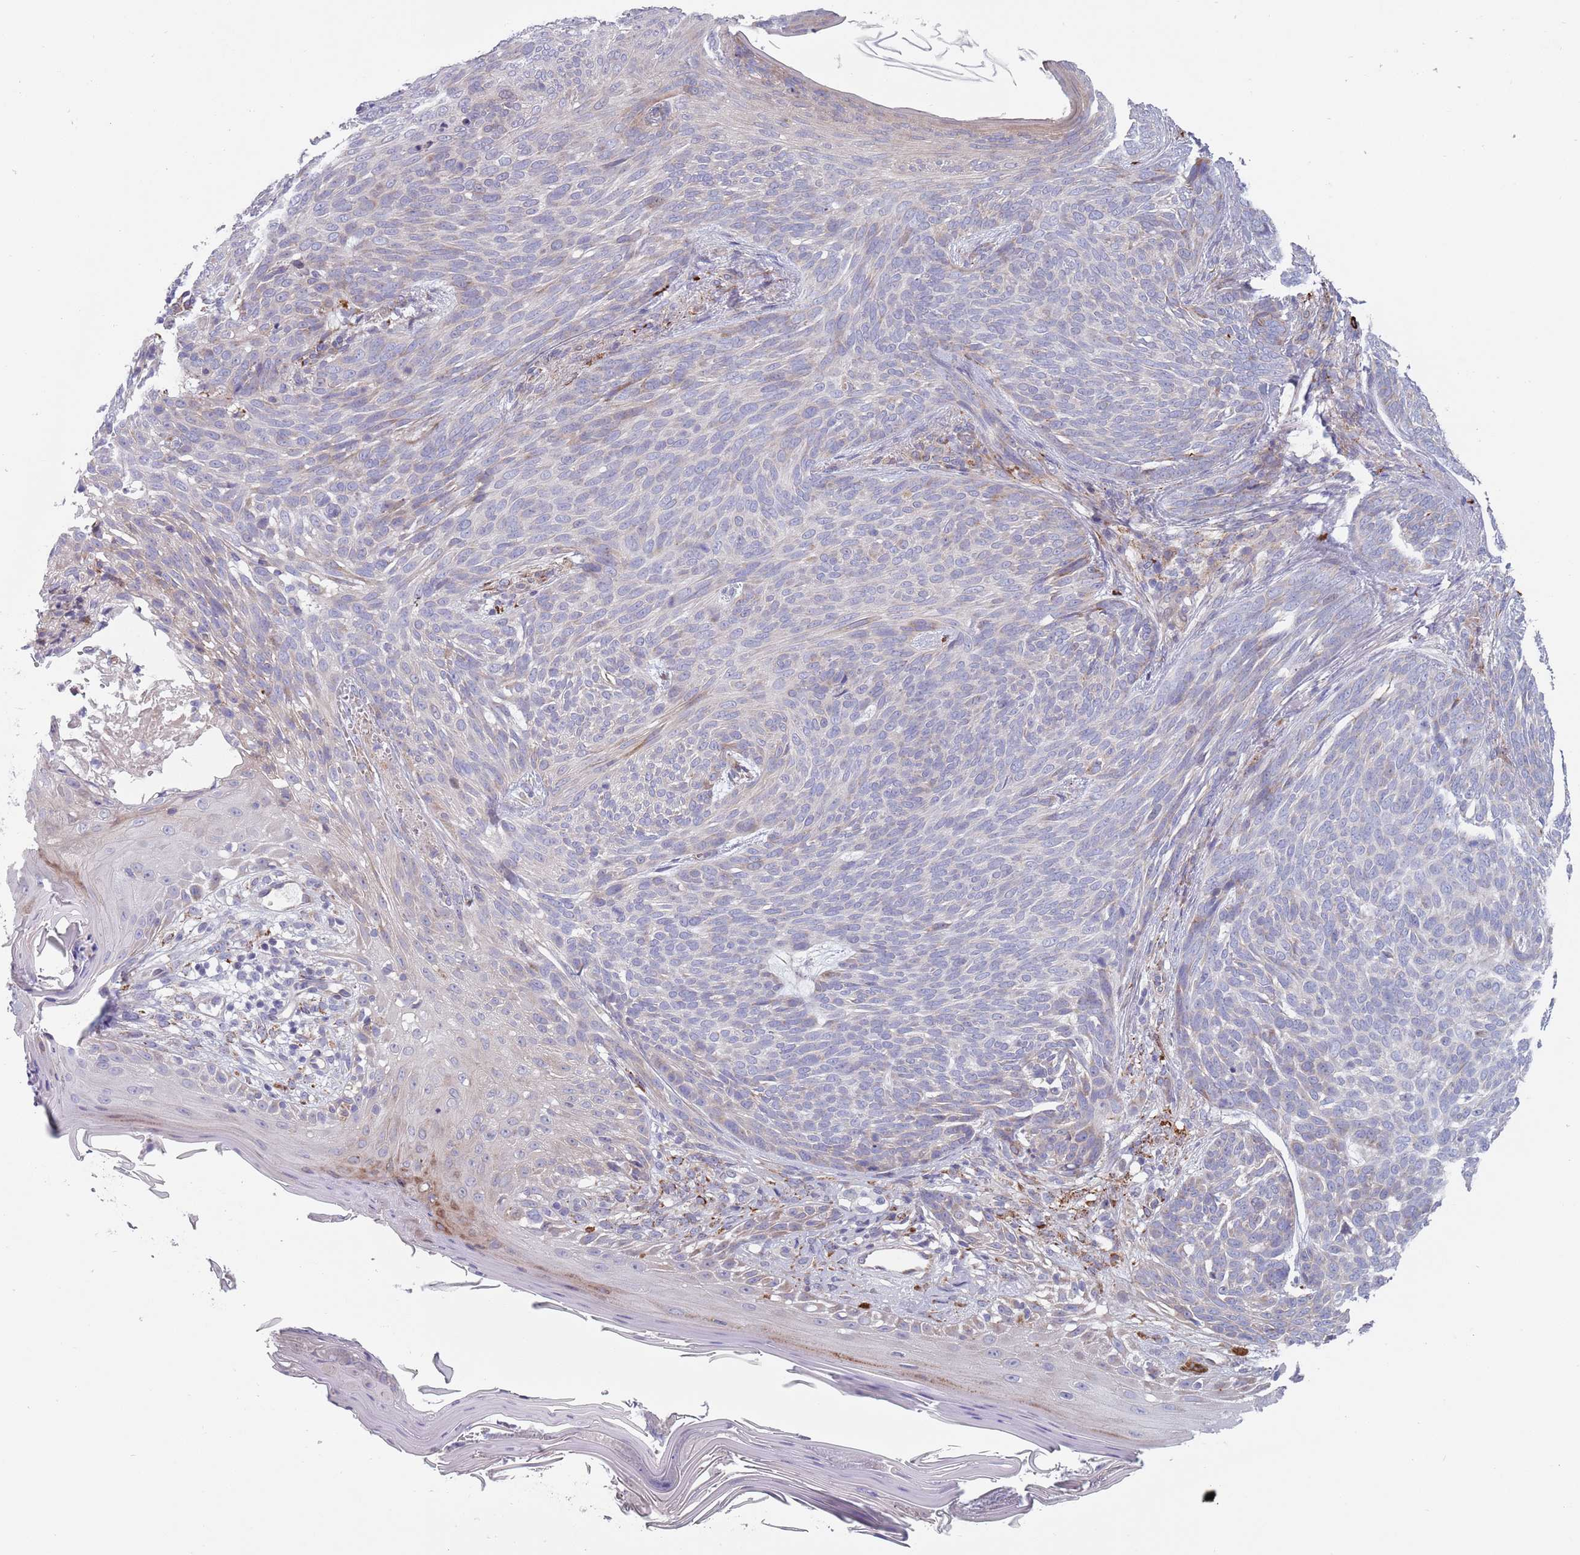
{"staining": {"intensity": "negative", "quantity": "none", "location": "none"}, "tissue": "skin cancer", "cell_type": "Tumor cells", "image_type": "cancer", "snomed": [{"axis": "morphology", "description": "Basal cell carcinoma"}, {"axis": "topography", "description": "Skin"}], "caption": "Protein analysis of basal cell carcinoma (skin) shows no significant expression in tumor cells.", "gene": "TYW1", "patient": {"sex": "female", "age": 86}}